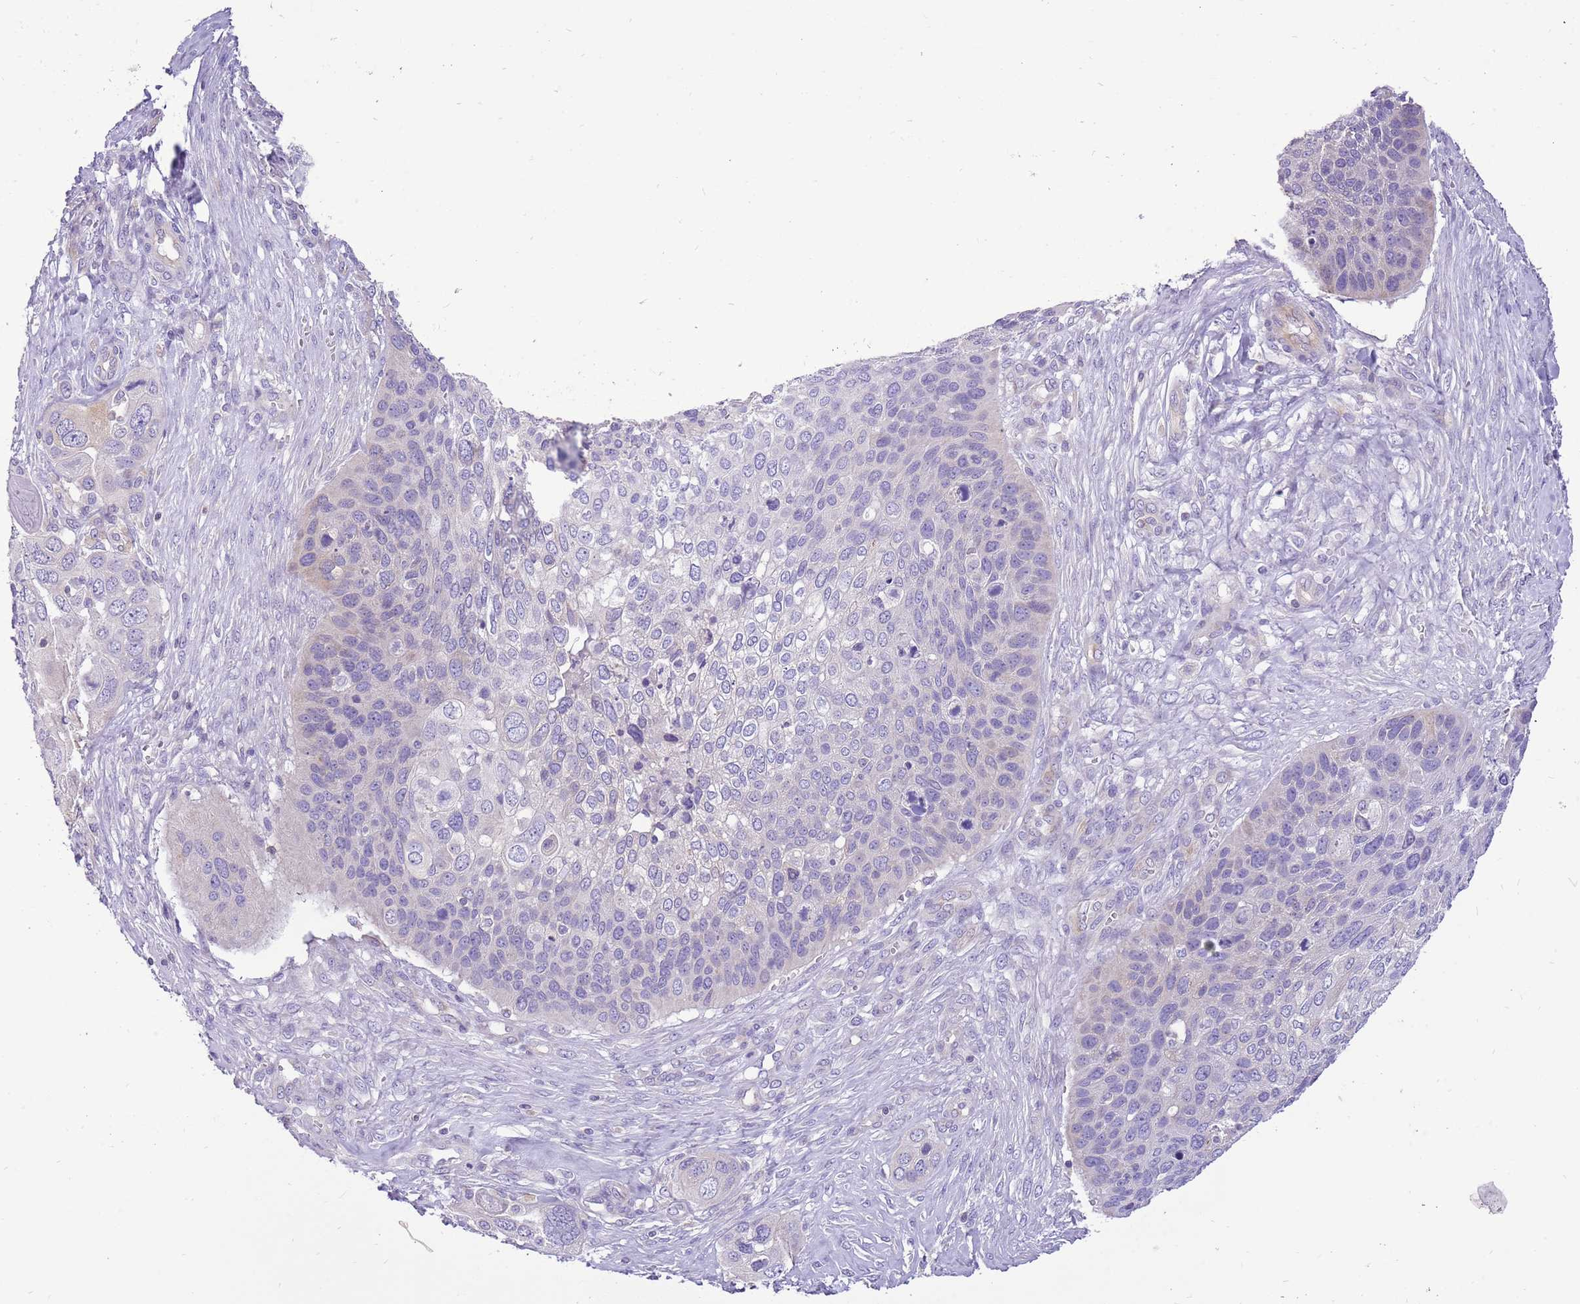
{"staining": {"intensity": "negative", "quantity": "none", "location": "none"}, "tissue": "skin cancer", "cell_type": "Tumor cells", "image_type": "cancer", "snomed": [{"axis": "morphology", "description": "Basal cell carcinoma"}, {"axis": "topography", "description": "Skin"}], "caption": "Protein analysis of skin cancer (basal cell carcinoma) demonstrates no significant positivity in tumor cells. The staining is performed using DAB brown chromogen with nuclei counter-stained in using hematoxylin.", "gene": "GLCE", "patient": {"sex": "female", "age": 74}}